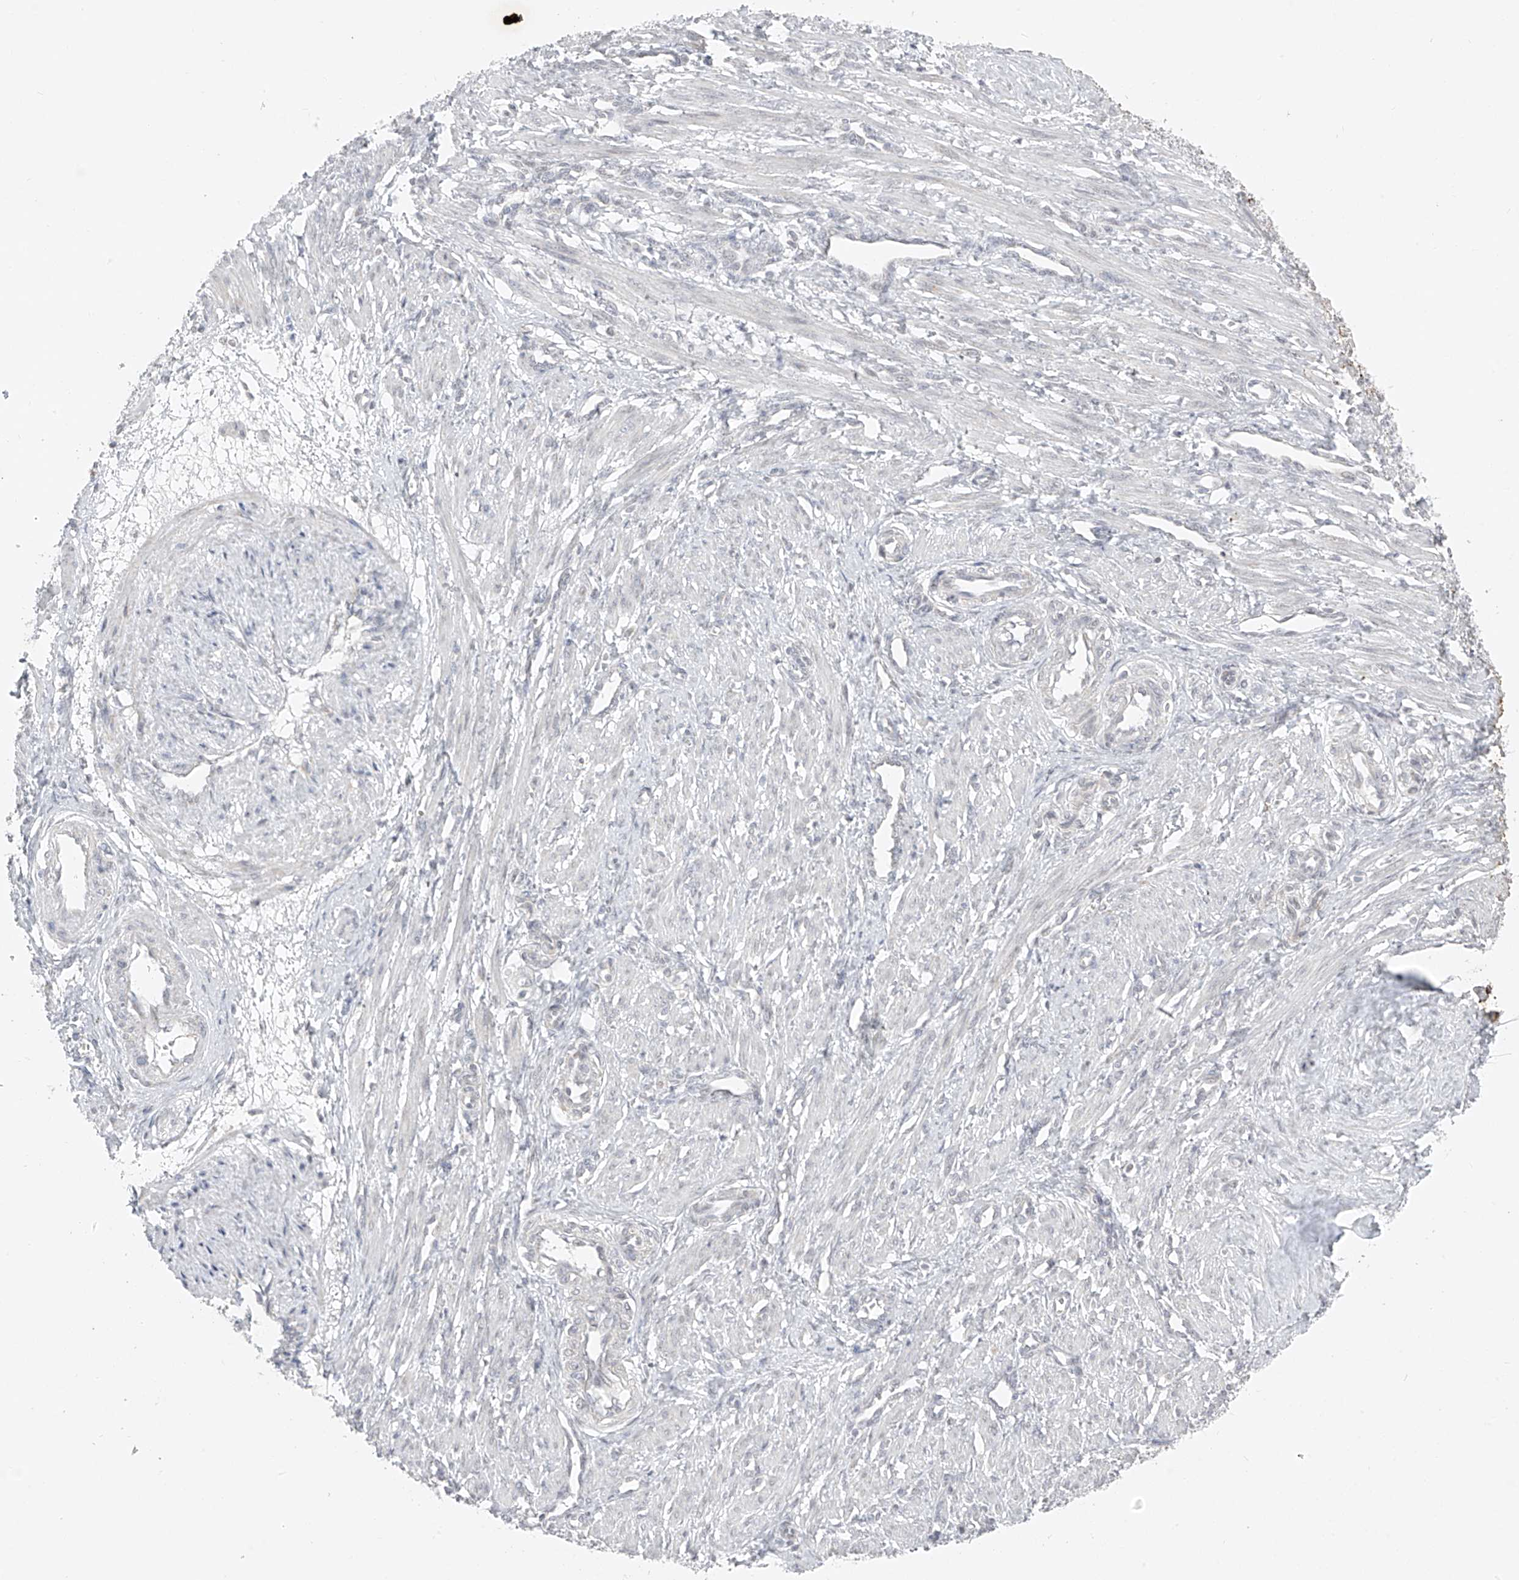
{"staining": {"intensity": "negative", "quantity": "none", "location": "none"}, "tissue": "smooth muscle", "cell_type": "Smooth muscle cells", "image_type": "normal", "snomed": [{"axis": "morphology", "description": "Normal tissue, NOS"}, {"axis": "topography", "description": "Endometrium"}], "caption": "This is a photomicrograph of immunohistochemistry staining of benign smooth muscle, which shows no staining in smooth muscle cells.", "gene": "DYRK1B", "patient": {"sex": "female", "age": 33}}